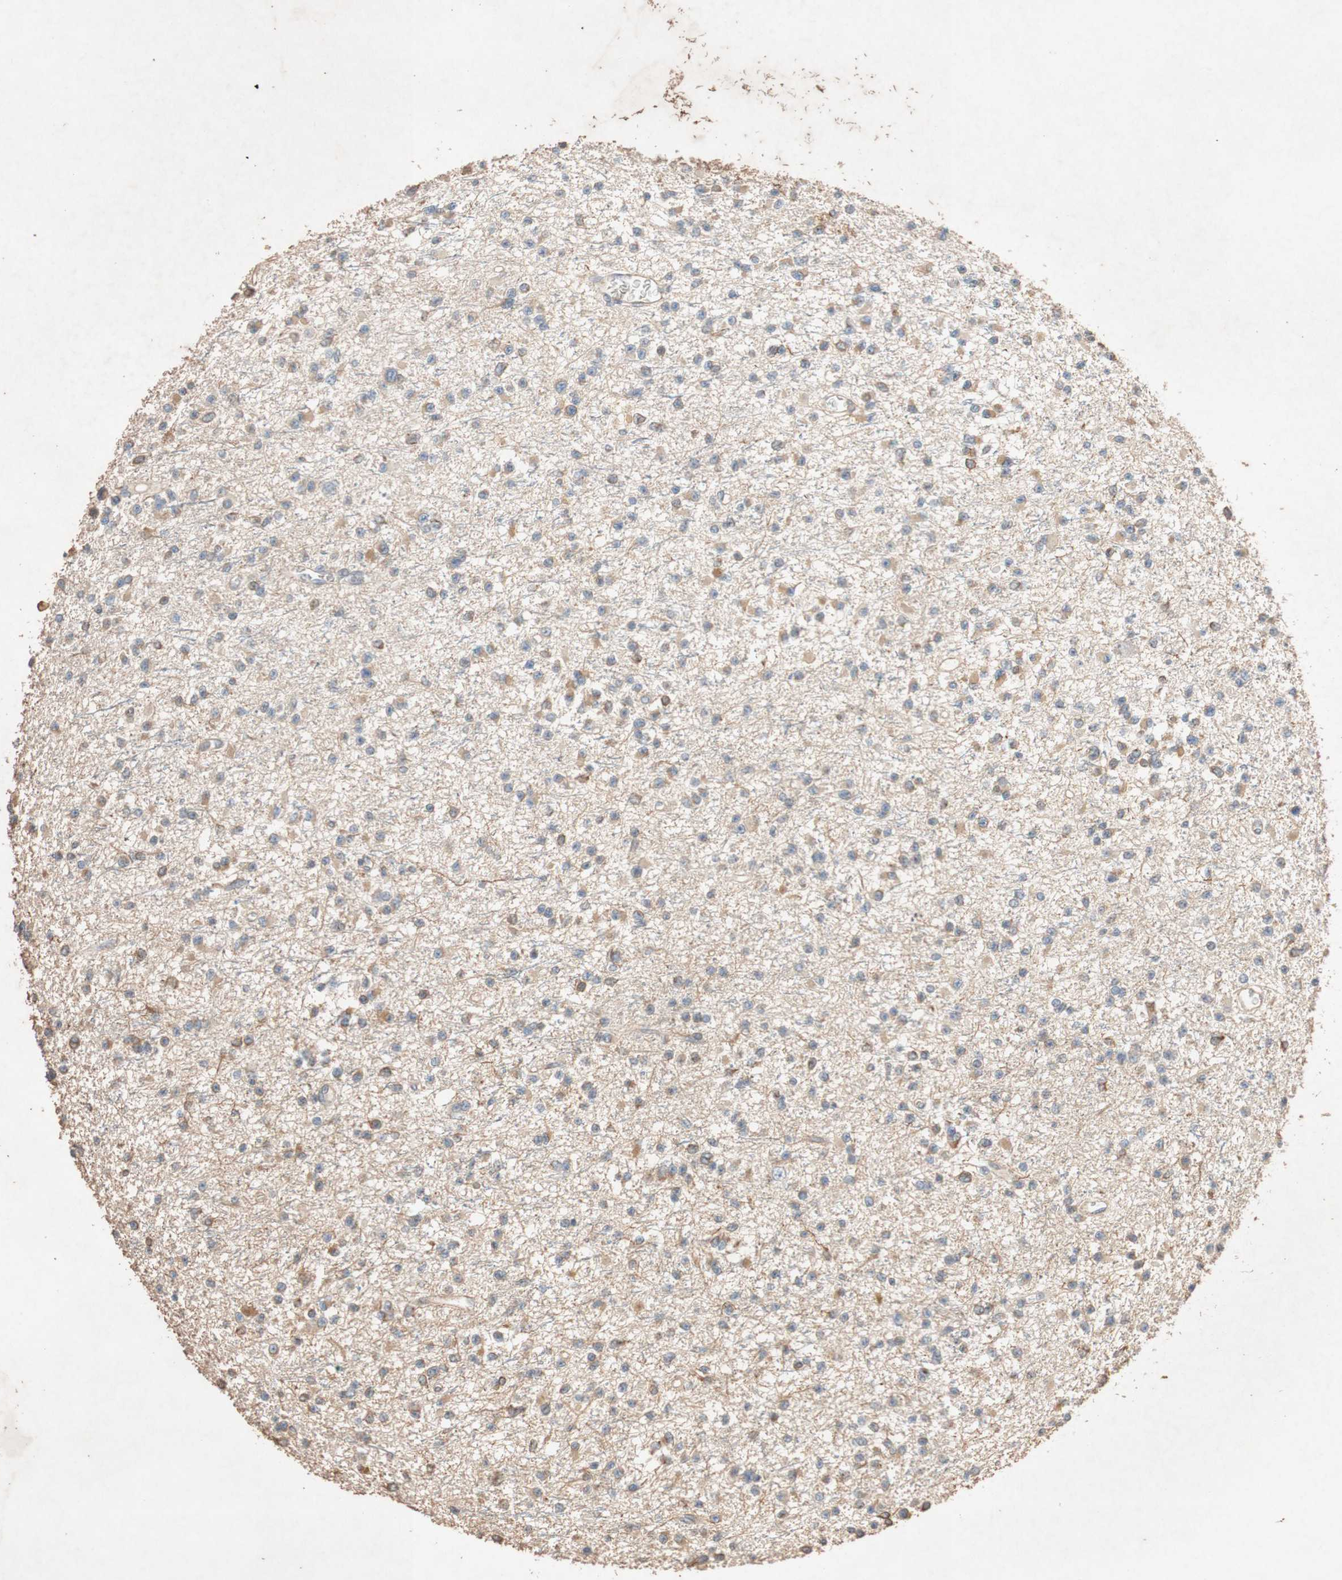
{"staining": {"intensity": "weak", "quantity": "25%-75%", "location": "cytoplasmic/membranous"}, "tissue": "glioma", "cell_type": "Tumor cells", "image_type": "cancer", "snomed": [{"axis": "morphology", "description": "Glioma, malignant, Low grade"}, {"axis": "topography", "description": "Brain"}], "caption": "Tumor cells demonstrate low levels of weak cytoplasmic/membranous expression in about 25%-75% of cells in malignant low-grade glioma.", "gene": "TUBB", "patient": {"sex": "female", "age": 22}}